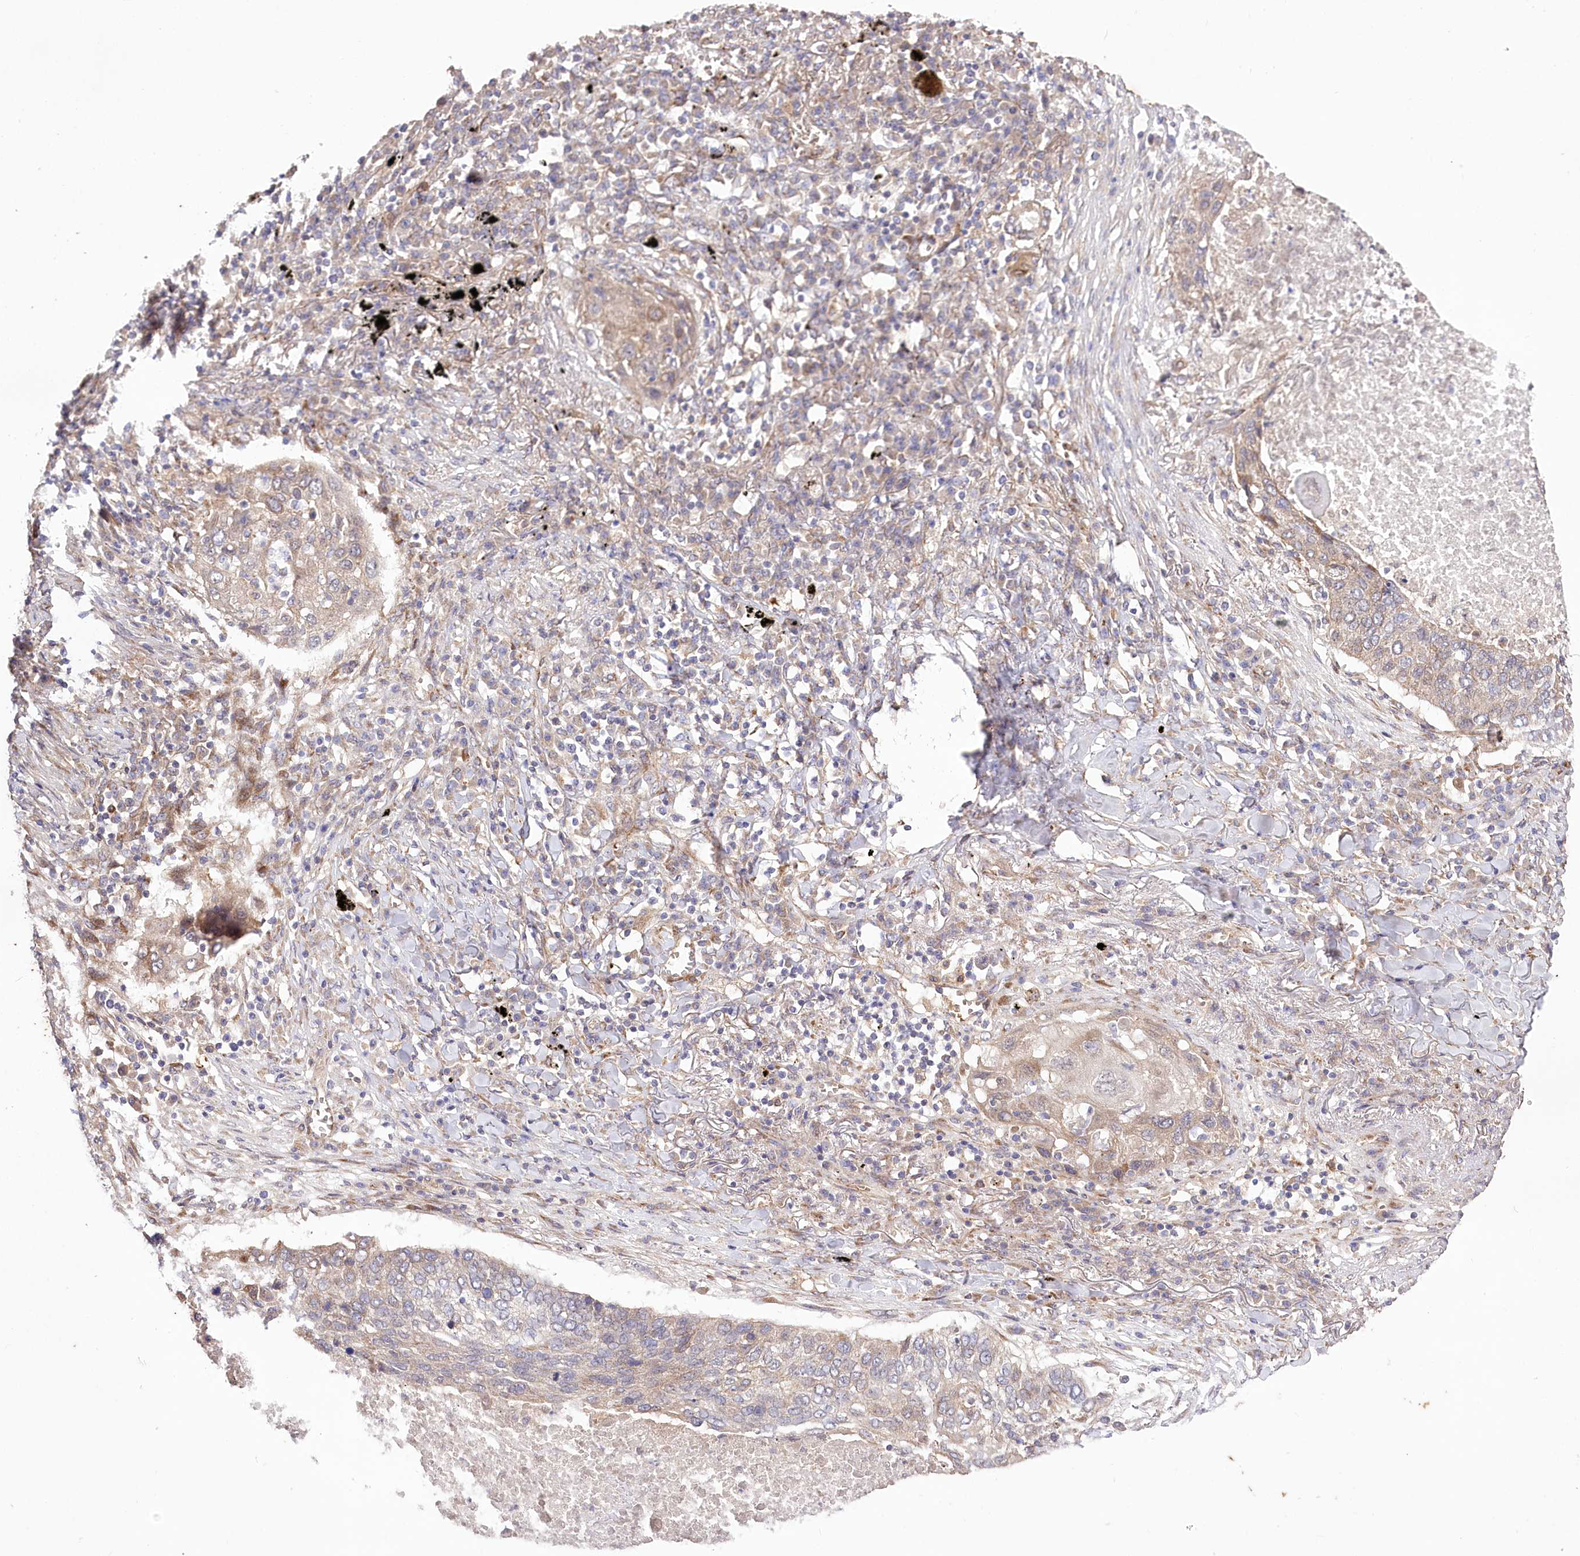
{"staining": {"intensity": "moderate", "quantity": "25%-75%", "location": "cytoplasmic/membranous"}, "tissue": "lung cancer", "cell_type": "Tumor cells", "image_type": "cancer", "snomed": [{"axis": "morphology", "description": "Squamous cell carcinoma, NOS"}, {"axis": "topography", "description": "Lung"}], "caption": "This image reveals immunohistochemistry (IHC) staining of lung squamous cell carcinoma, with medium moderate cytoplasmic/membranous staining in approximately 25%-75% of tumor cells.", "gene": "TRUB1", "patient": {"sex": "female", "age": 63}}